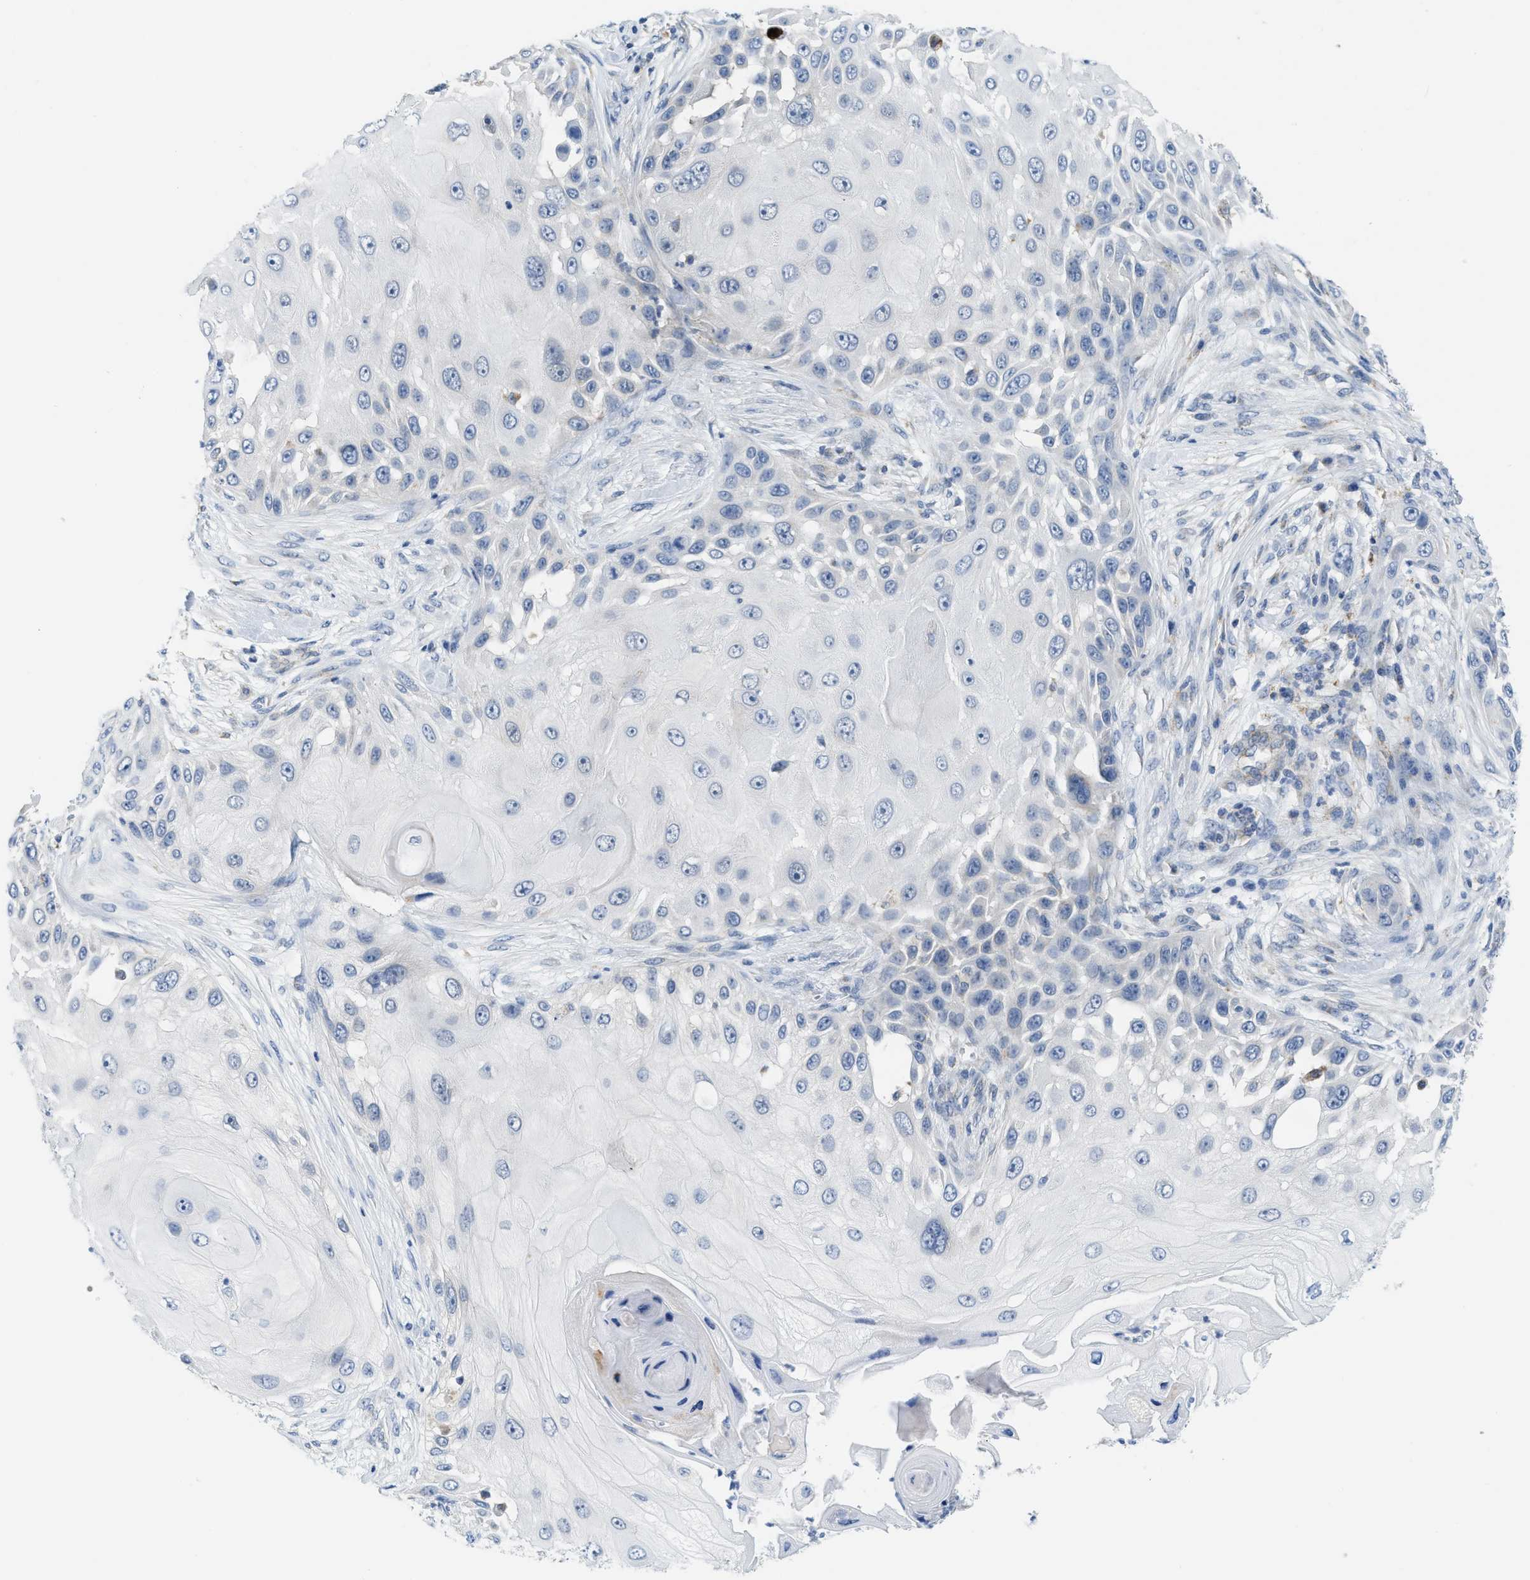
{"staining": {"intensity": "negative", "quantity": "none", "location": "none"}, "tissue": "skin cancer", "cell_type": "Tumor cells", "image_type": "cancer", "snomed": [{"axis": "morphology", "description": "Squamous cell carcinoma, NOS"}, {"axis": "topography", "description": "Skin"}], "caption": "Tumor cells show no significant protein staining in squamous cell carcinoma (skin).", "gene": "GATD3", "patient": {"sex": "female", "age": 44}}